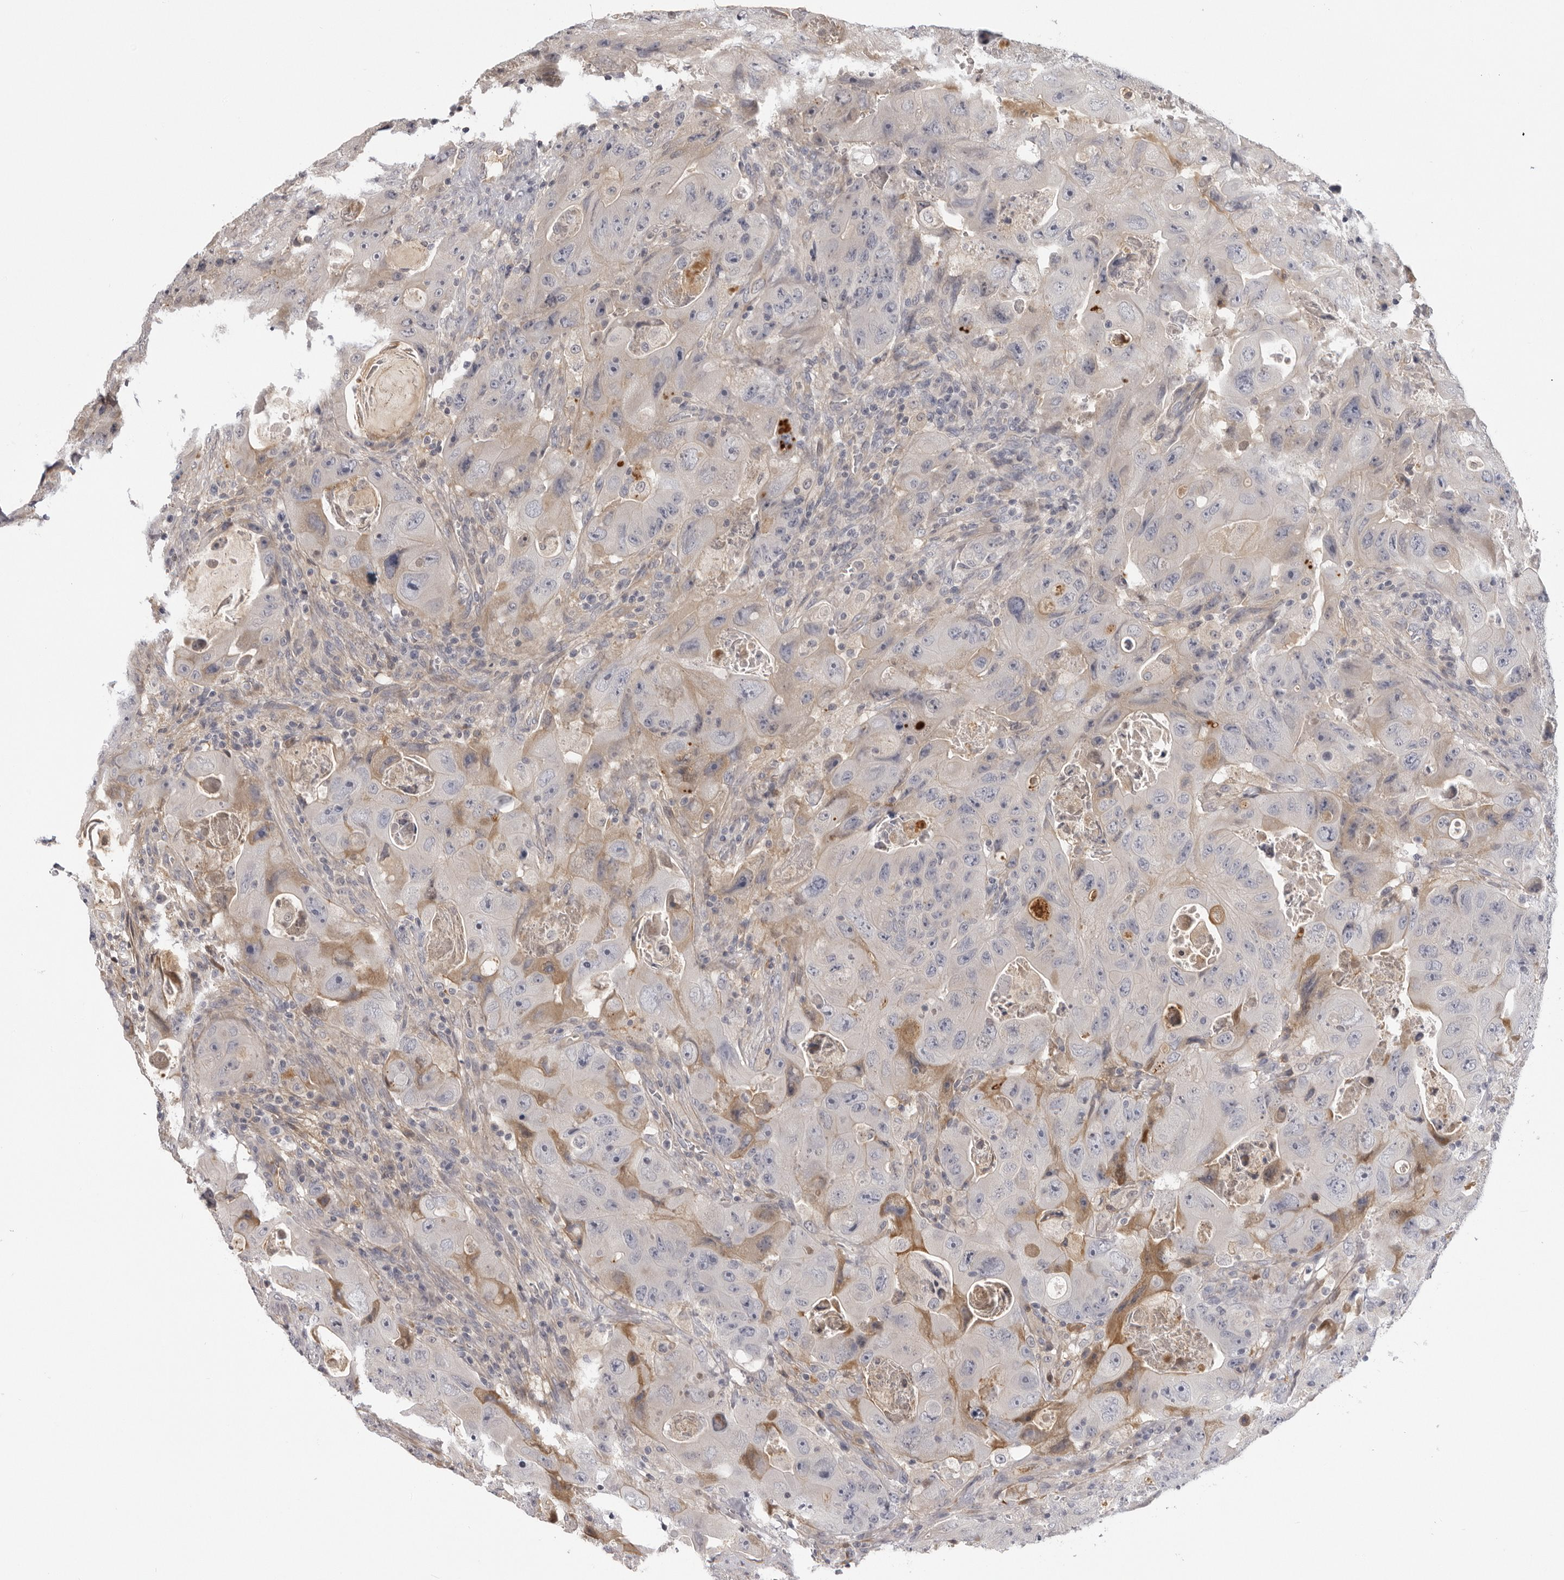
{"staining": {"intensity": "negative", "quantity": "none", "location": "none"}, "tissue": "colorectal cancer", "cell_type": "Tumor cells", "image_type": "cancer", "snomed": [{"axis": "morphology", "description": "Adenocarcinoma, NOS"}, {"axis": "topography", "description": "Colon"}], "caption": "DAB immunohistochemical staining of adenocarcinoma (colorectal) reveals no significant expression in tumor cells.", "gene": "PLEKHF2", "patient": {"sex": "female", "age": 46}}